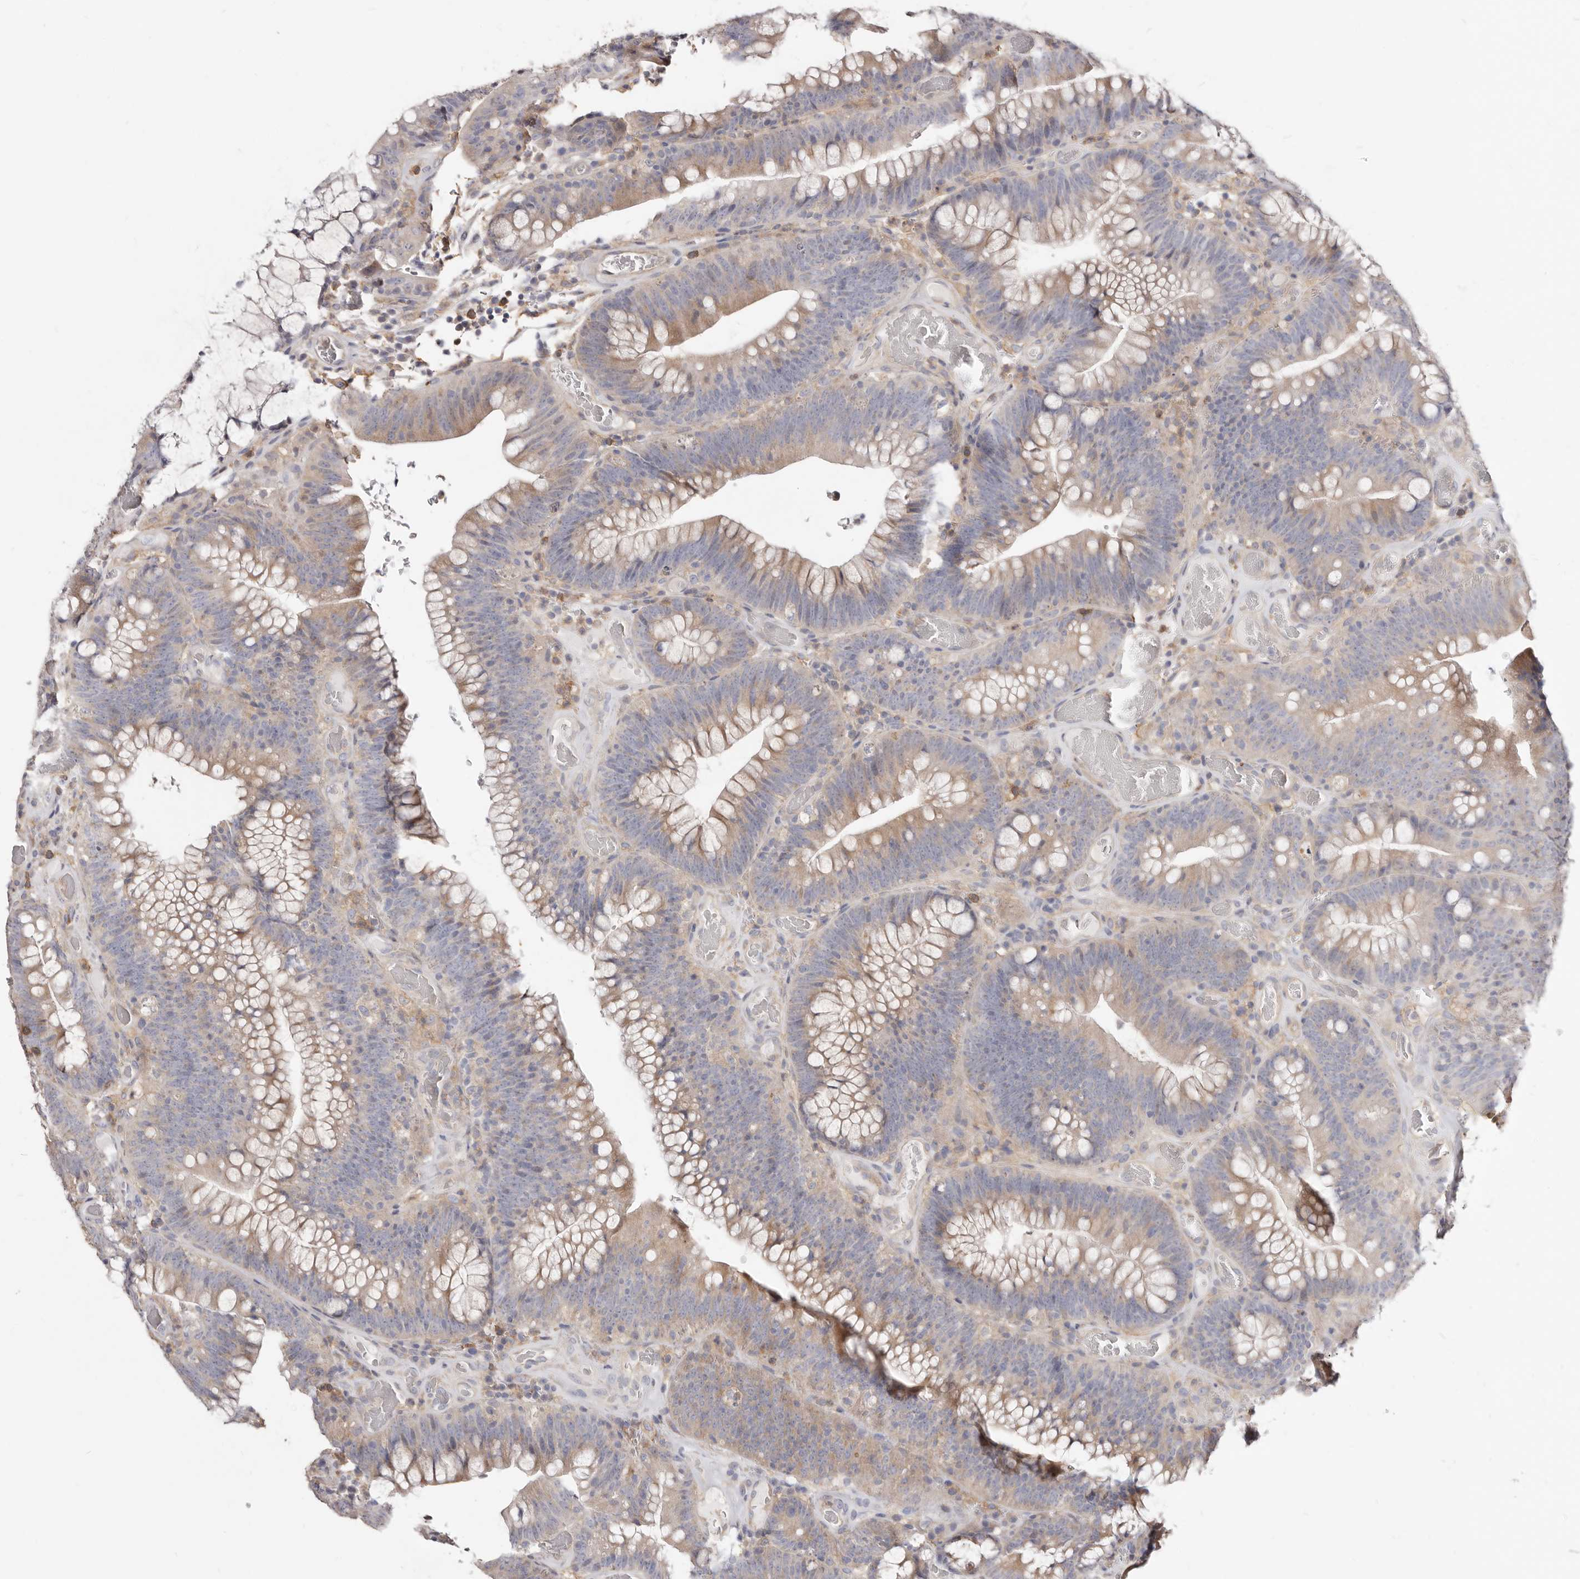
{"staining": {"intensity": "weak", "quantity": "25%-75%", "location": "cytoplasmic/membranous"}, "tissue": "colorectal cancer", "cell_type": "Tumor cells", "image_type": "cancer", "snomed": [{"axis": "morphology", "description": "Normal tissue, NOS"}, {"axis": "topography", "description": "Colon"}], "caption": "Colorectal cancer stained with DAB immunohistochemistry displays low levels of weak cytoplasmic/membranous expression in approximately 25%-75% of tumor cells.", "gene": "LRRC25", "patient": {"sex": "female", "age": 82}}